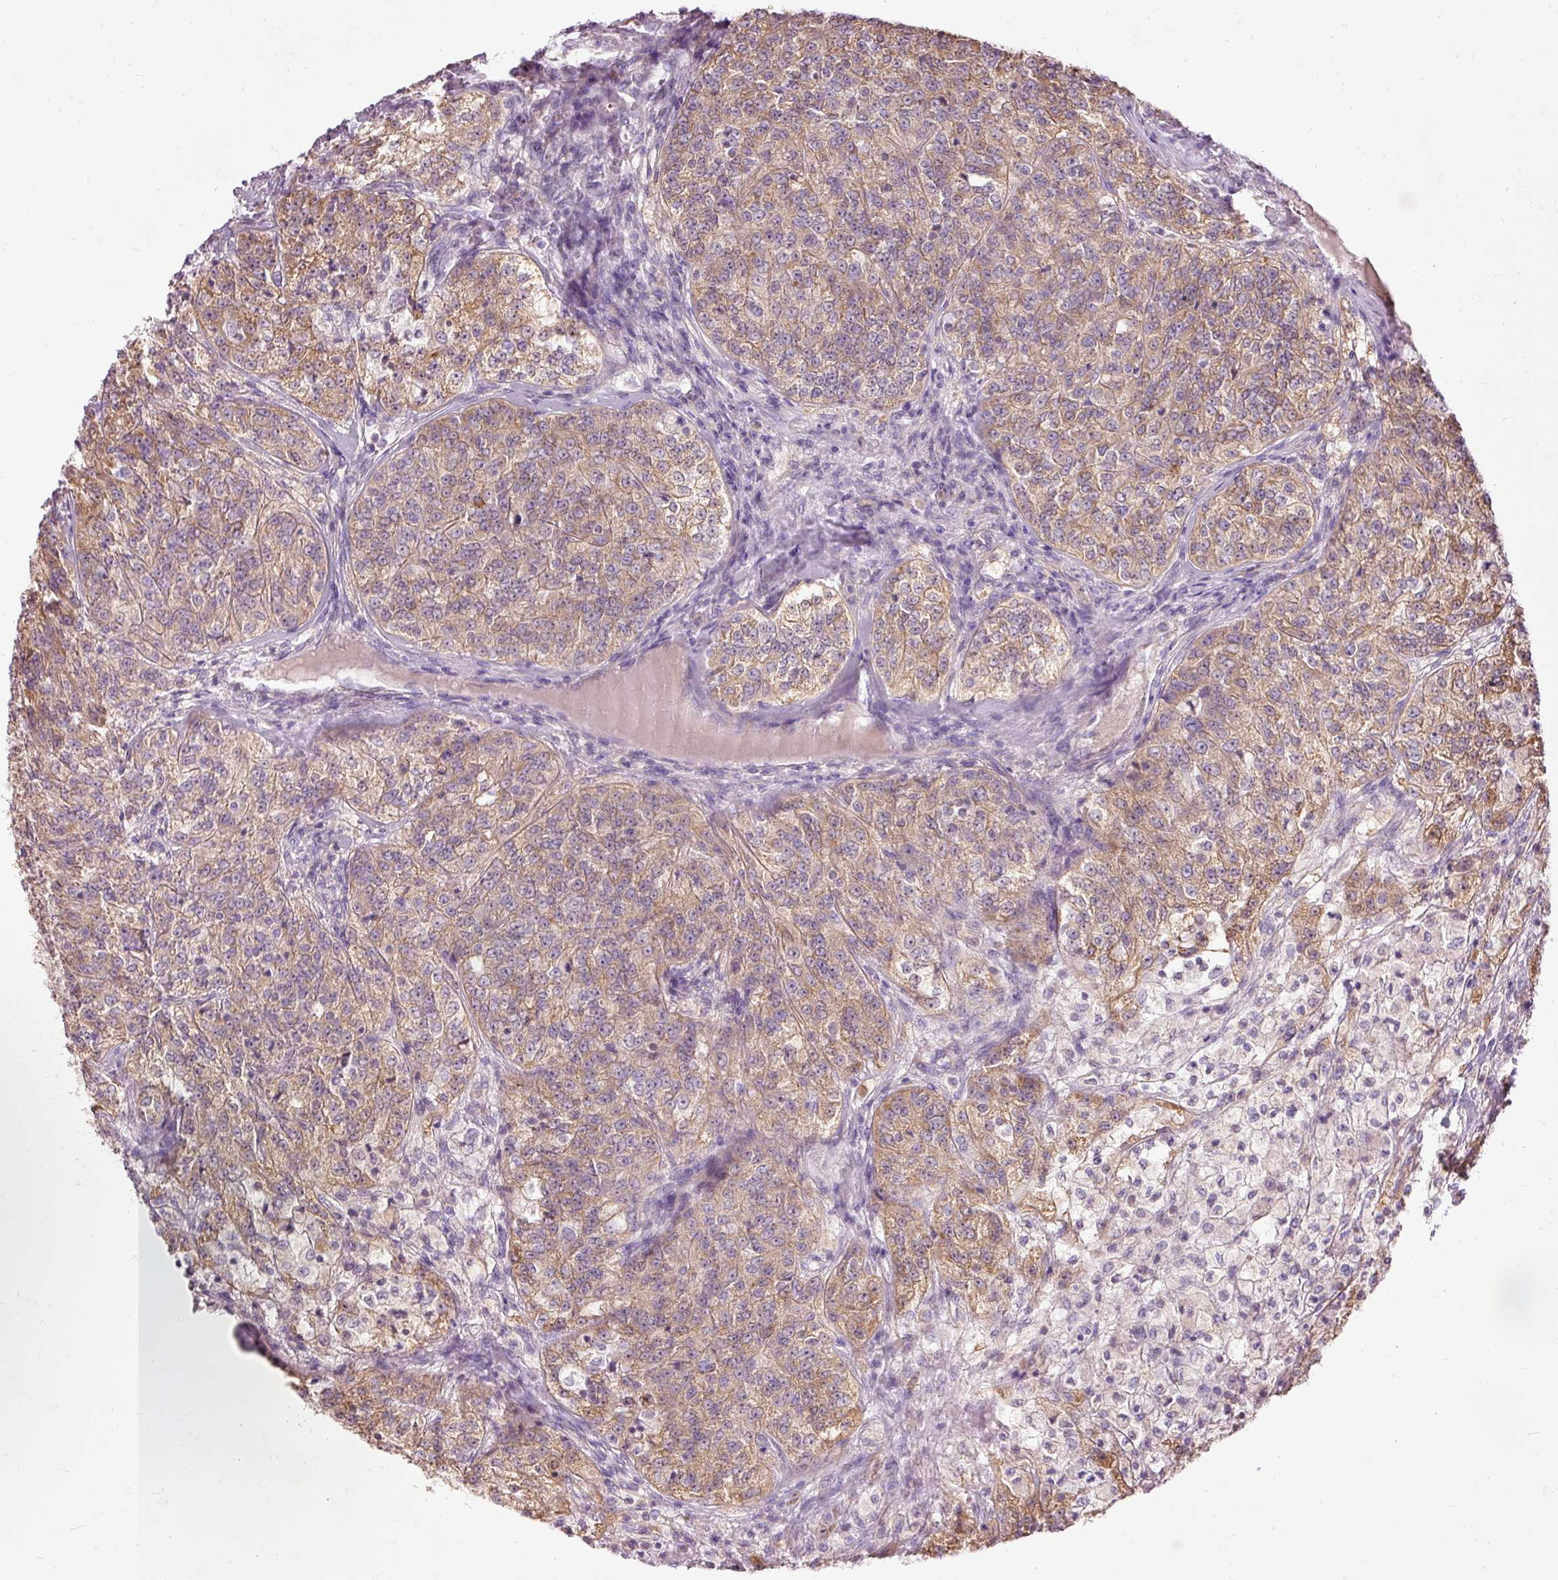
{"staining": {"intensity": "moderate", "quantity": ">75%", "location": "cytoplasmic/membranous"}, "tissue": "renal cancer", "cell_type": "Tumor cells", "image_type": "cancer", "snomed": [{"axis": "morphology", "description": "Adenocarcinoma, NOS"}, {"axis": "topography", "description": "Kidney"}], "caption": "Immunohistochemical staining of human renal cancer (adenocarcinoma) reveals moderate cytoplasmic/membranous protein staining in about >75% of tumor cells.", "gene": "PRDX5", "patient": {"sex": "female", "age": 63}}